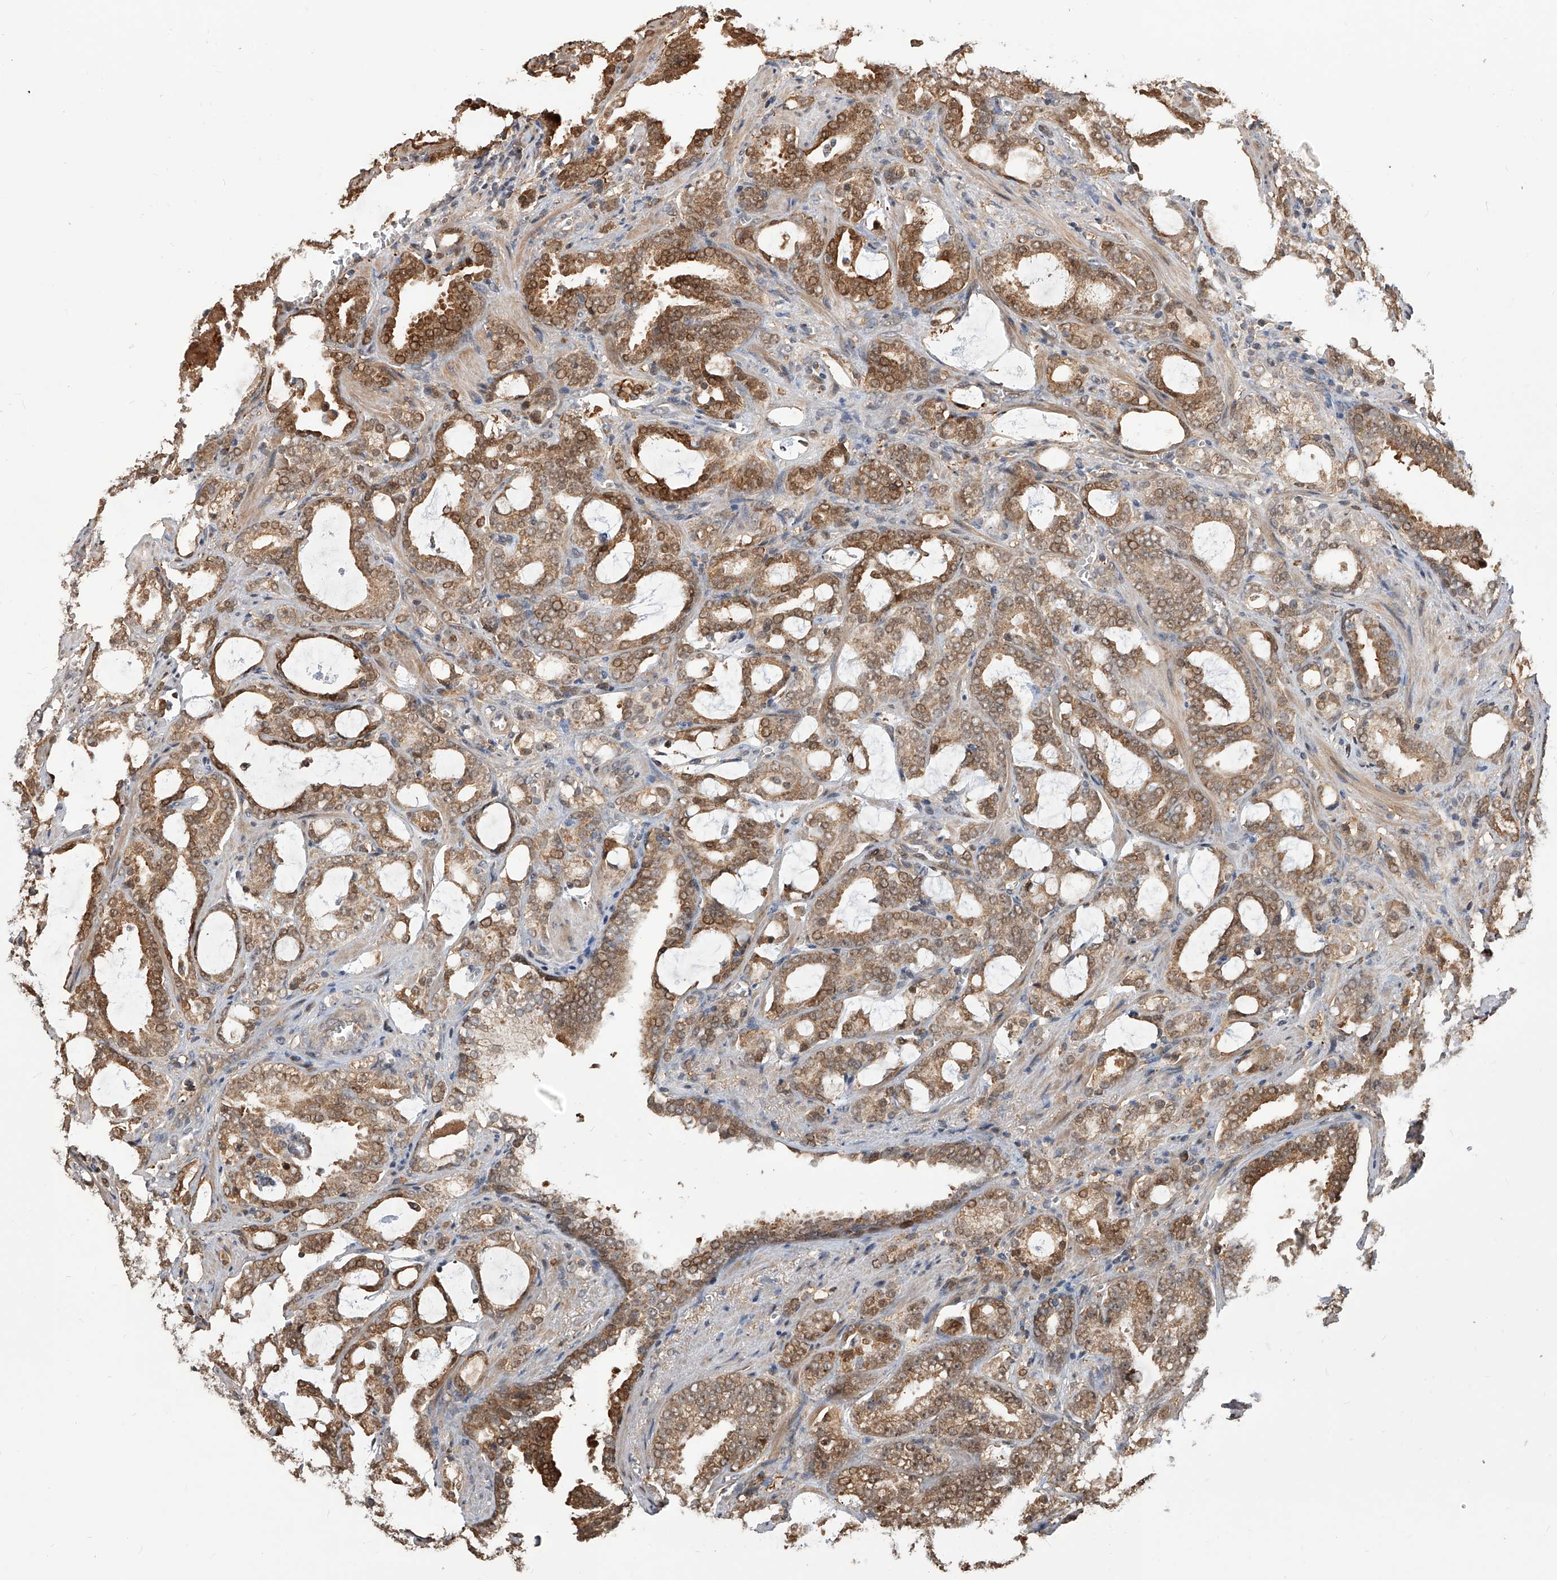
{"staining": {"intensity": "moderate", "quantity": ">75%", "location": "cytoplasmic/membranous,nuclear"}, "tissue": "prostate cancer", "cell_type": "Tumor cells", "image_type": "cancer", "snomed": [{"axis": "morphology", "description": "Adenocarcinoma, High grade"}, {"axis": "topography", "description": "Prostate and seminal vesicle, NOS"}], "caption": "Human adenocarcinoma (high-grade) (prostate) stained for a protein (brown) shows moderate cytoplasmic/membranous and nuclear positive staining in approximately >75% of tumor cells.", "gene": "GMDS", "patient": {"sex": "male", "age": 67}}